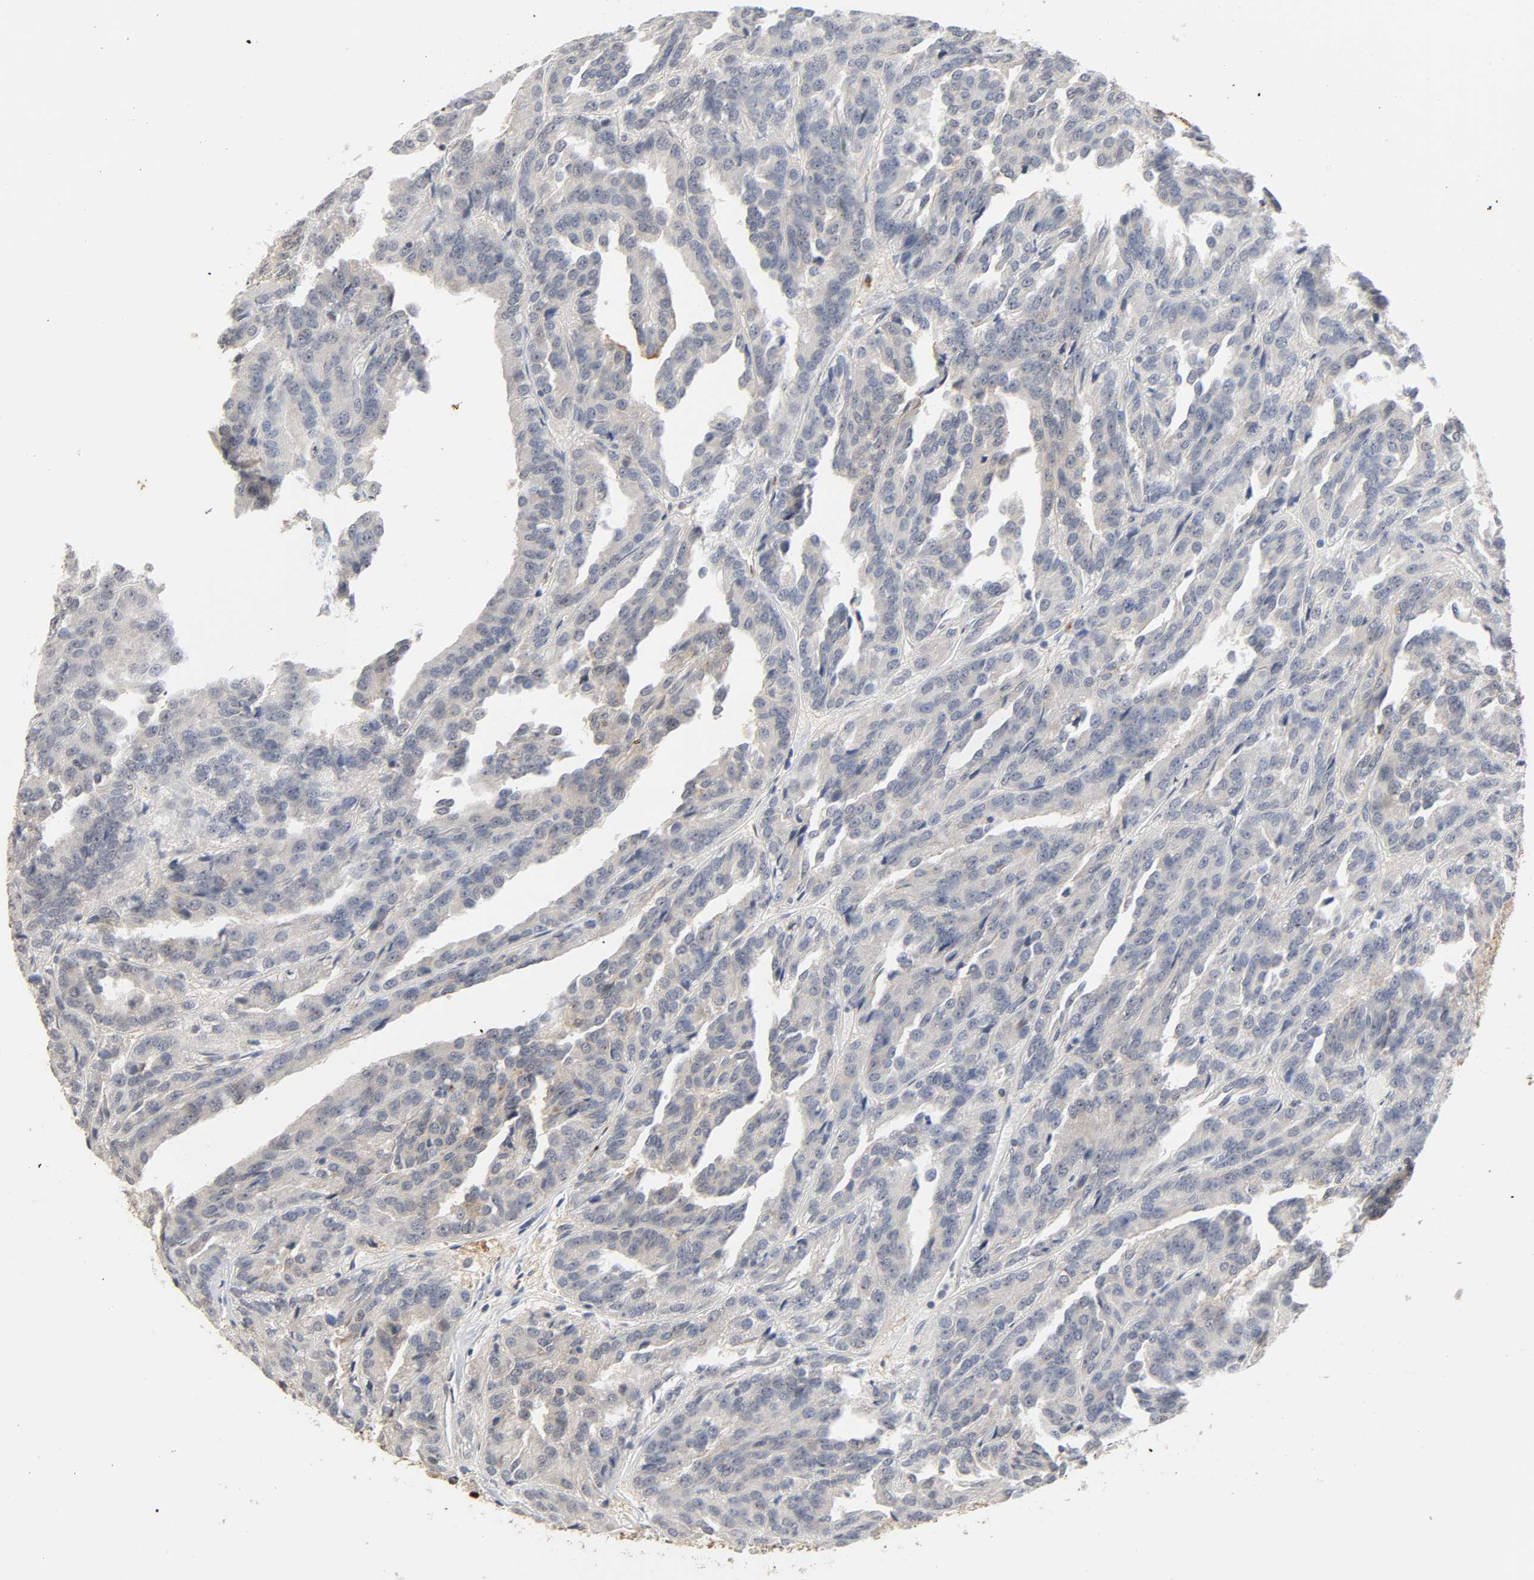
{"staining": {"intensity": "negative", "quantity": "none", "location": "none"}, "tissue": "renal cancer", "cell_type": "Tumor cells", "image_type": "cancer", "snomed": [{"axis": "morphology", "description": "Adenocarcinoma, NOS"}, {"axis": "topography", "description": "Kidney"}], "caption": "Photomicrograph shows no significant protein expression in tumor cells of renal cancer (adenocarcinoma).", "gene": "MIF", "patient": {"sex": "male", "age": 46}}